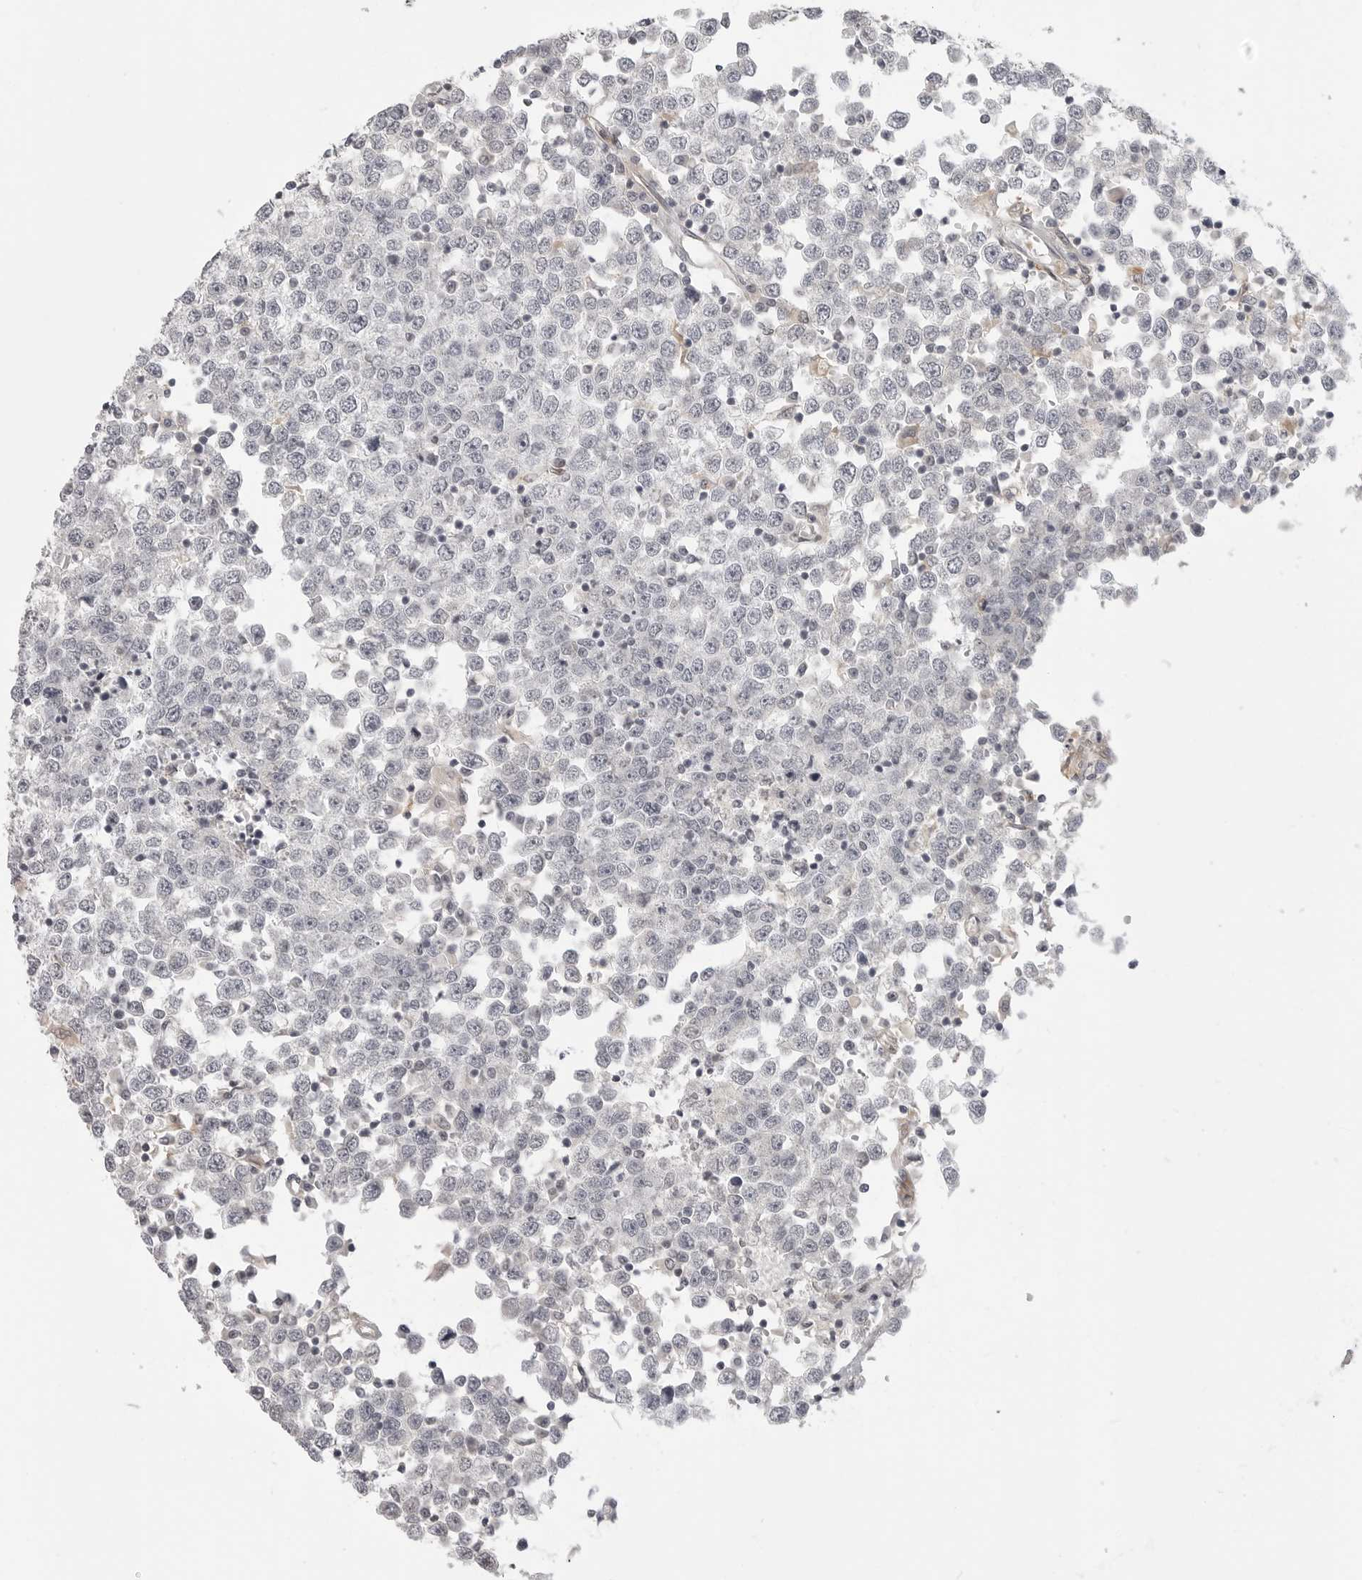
{"staining": {"intensity": "negative", "quantity": "none", "location": "none"}, "tissue": "testis cancer", "cell_type": "Tumor cells", "image_type": "cancer", "snomed": [{"axis": "morphology", "description": "Seminoma, NOS"}, {"axis": "topography", "description": "Testis"}], "caption": "Immunohistochemistry (IHC) of human testis cancer demonstrates no expression in tumor cells. Nuclei are stained in blue.", "gene": "IFNGR1", "patient": {"sex": "male", "age": 65}}